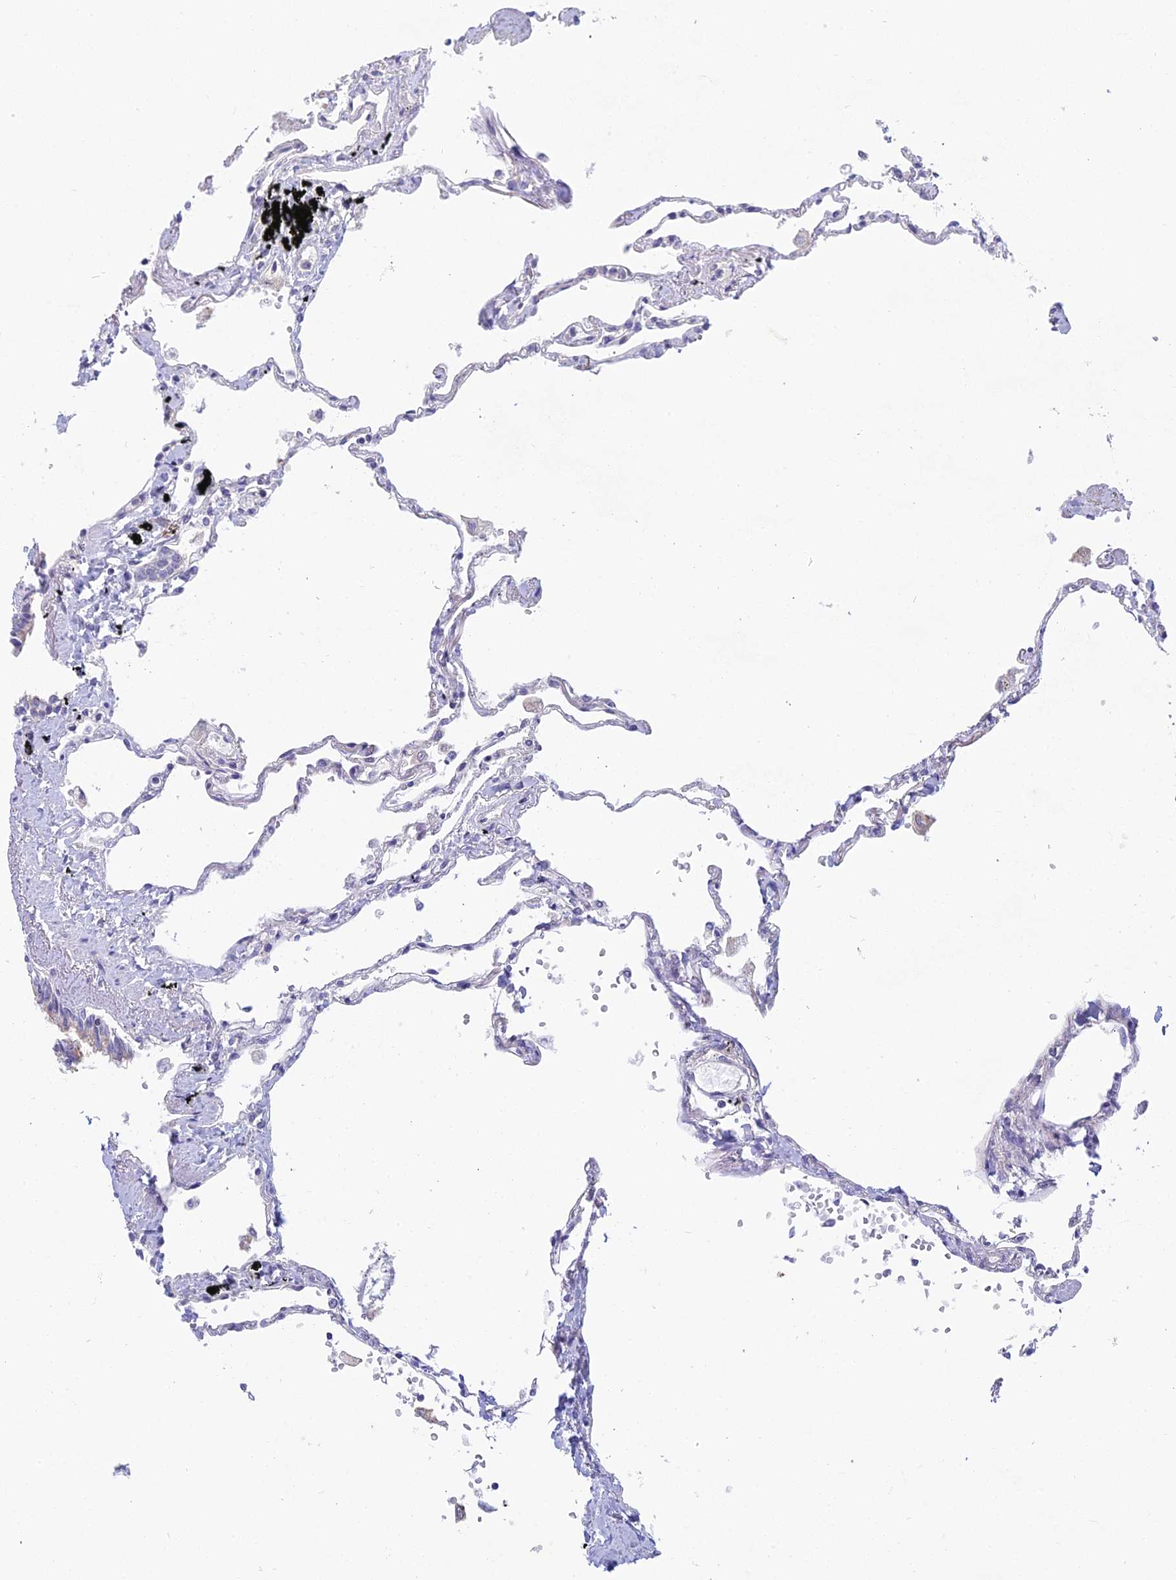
{"staining": {"intensity": "negative", "quantity": "none", "location": "none"}, "tissue": "lung", "cell_type": "Alveolar cells", "image_type": "normal", "snomed": [{"axis": "morphology", "description": "Normal tissue, NOS"}, {"axis": "topography", "description": "Lung"}], "caption": "This micrograph is of unremarkable lung stained with immunohistochemistry to label a protein in brown with the nuclei are counter-stained blue. There is no staining in alveolar cells.", "gene": "METTL26", "patient": {"sex": "female", "age": 67}}